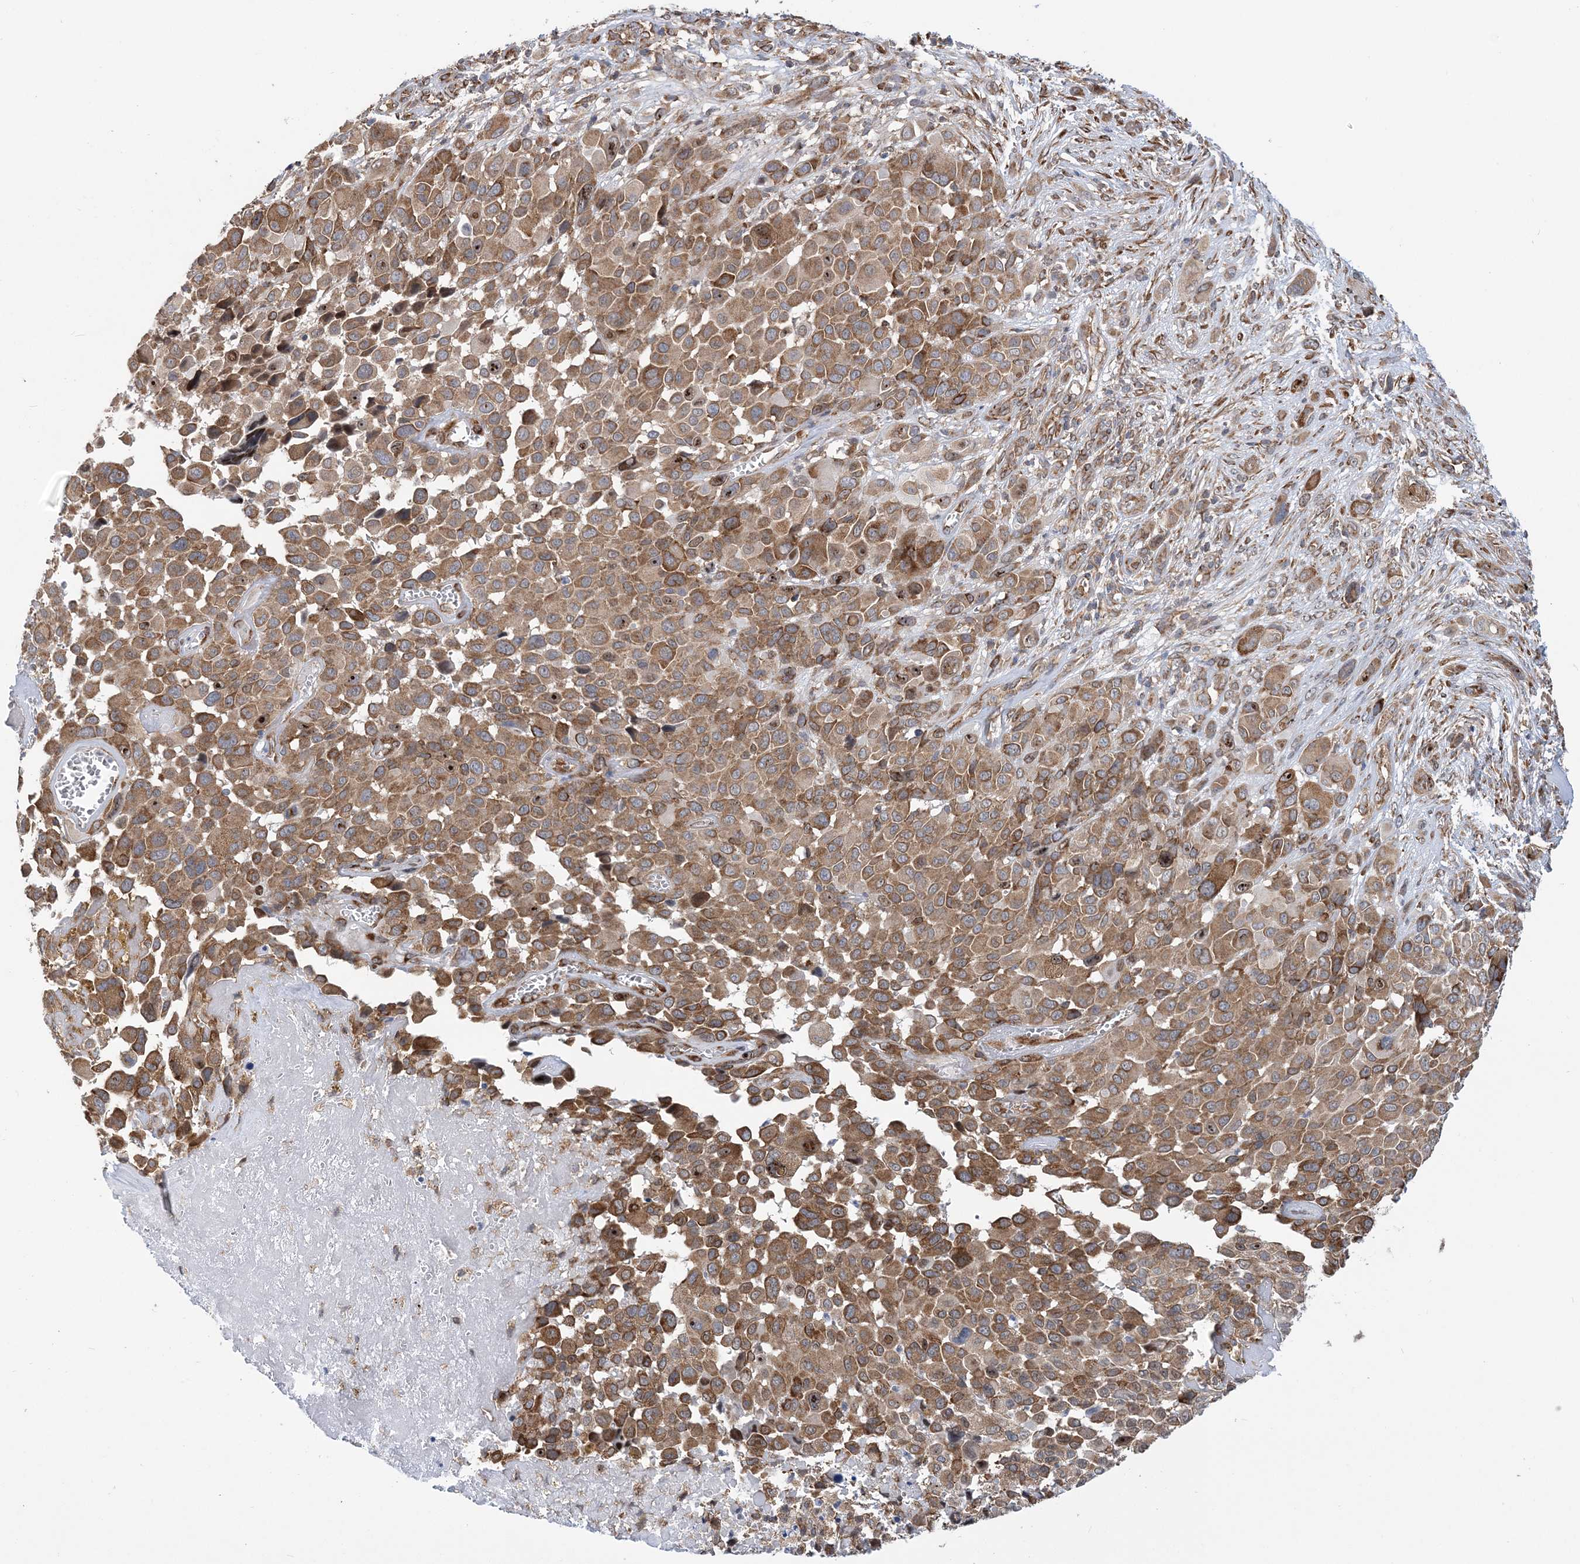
{"staining": {"intensity": "moderate", "quantity": ">75%", "location": "cytoplasmic/membranous"}, "tissue": "melanoma", "cell_type": "Tumor cells", "image_type": "cancer", "snomed": [{"axis": "morphology", "description": "Malignant melanoma, NOS"}, {"axis": "topography", "description": "Skin of trunk"}], "caption": "A histopathology image of human melanoma stained for a protein reveals moderate cytoplasmic/membranous brown staining in tumor cells. The staining was performed using DAB, with brown indicating positive protein expression. Nuclei are stained blue with hematoxylin.", "gene": "PHF1", "patient": {"sex": "male", "age": 71}}